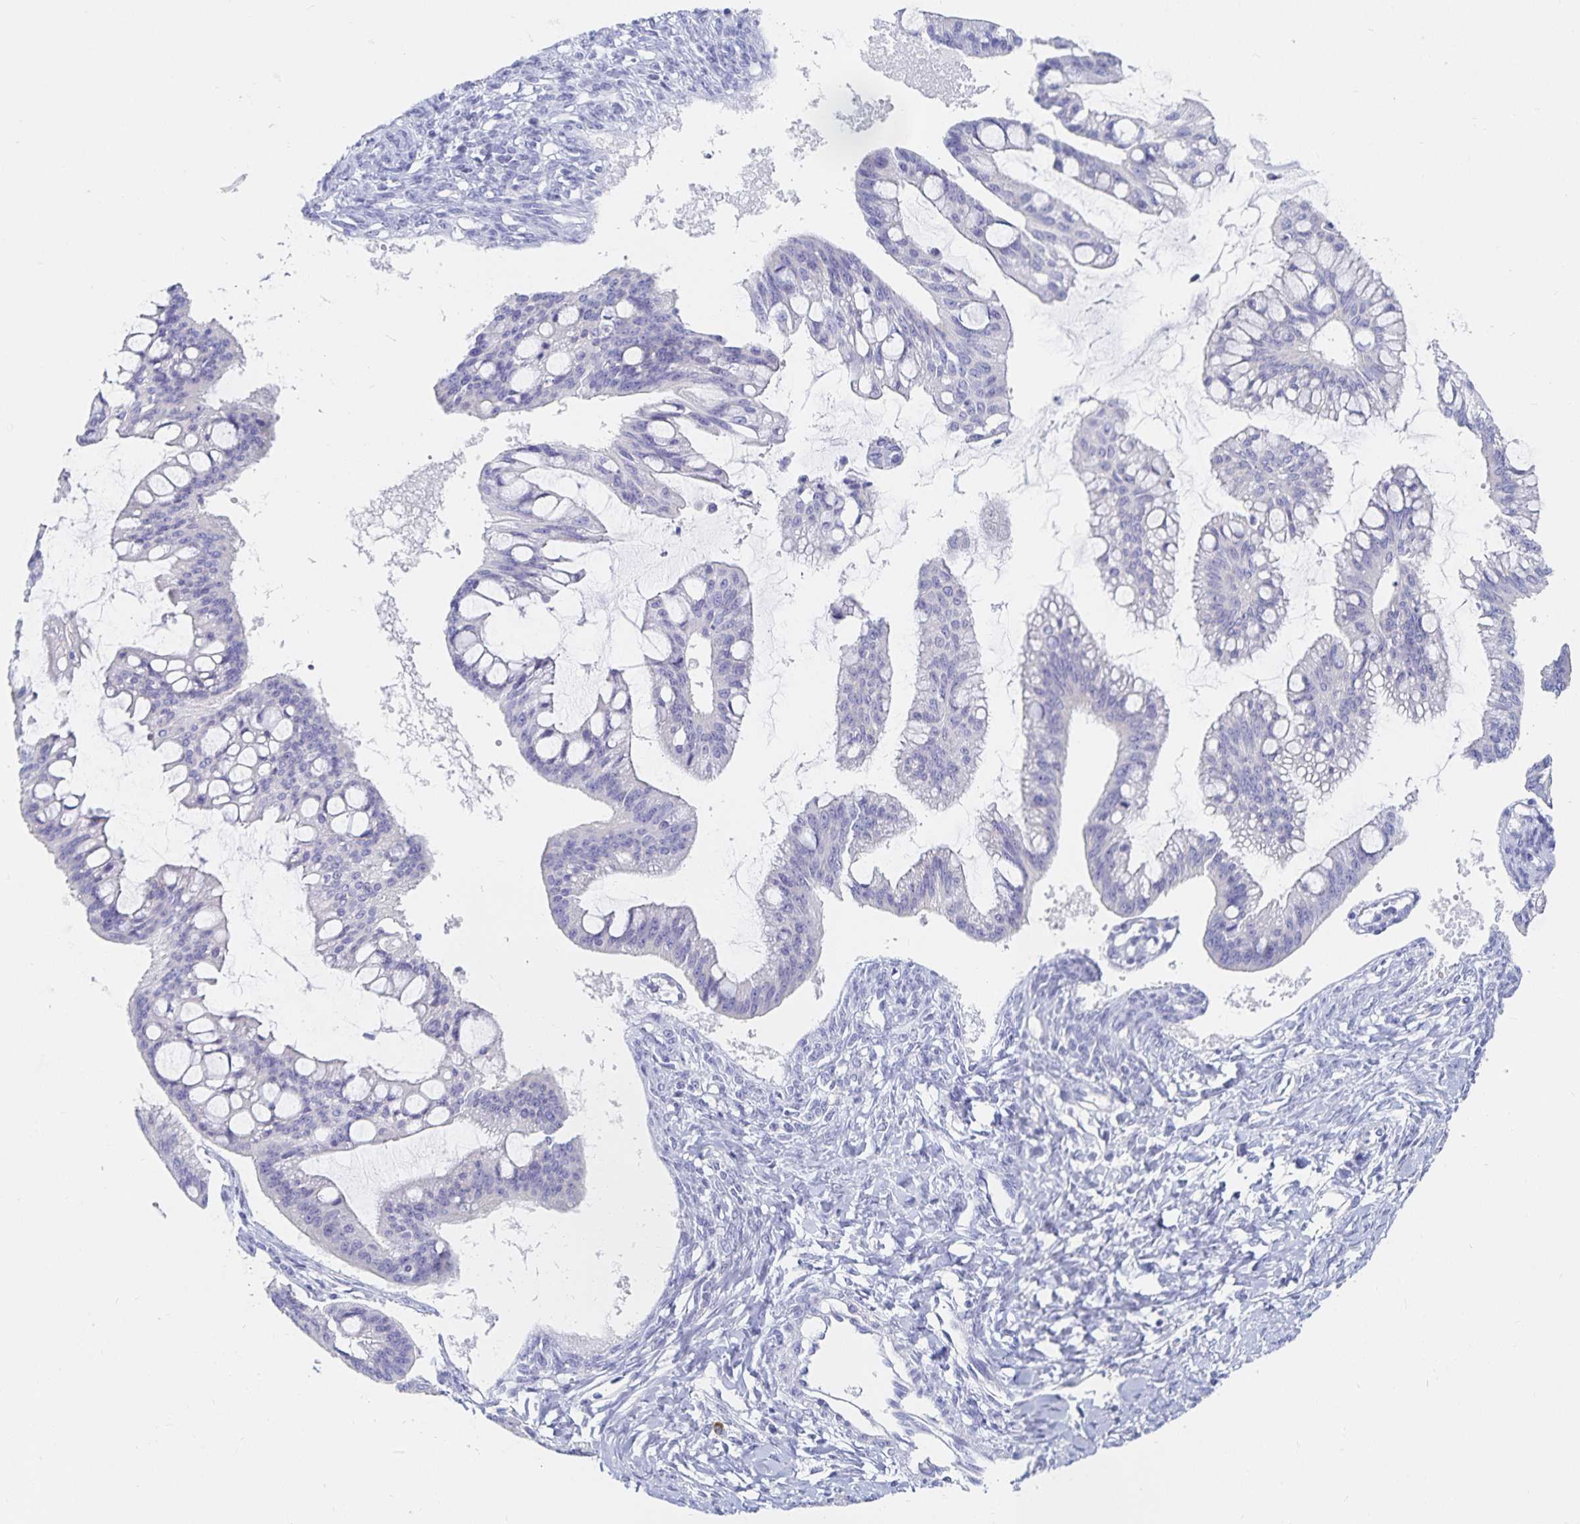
{"staining": {"intensity": "negative", "quantity": "none", "location": "none"}, "tissue": "ovarian cancer", "cell_type": "Tumor cells", "image_type": "cancer", "snomed": [{"axis": "morphology", "description": "Cystadenocarcinoma, mucinous, NOS"}, {"axis": "topography", "description": "Ovary"}], "caption": "Ovarian cancer (mucinous cystadenocarcinoma) stained for a protein using immunohistochemistry shows no positivity tumor cells.", "gene": "TNIP1", "patient": {"sex": "female", "age": 73}}